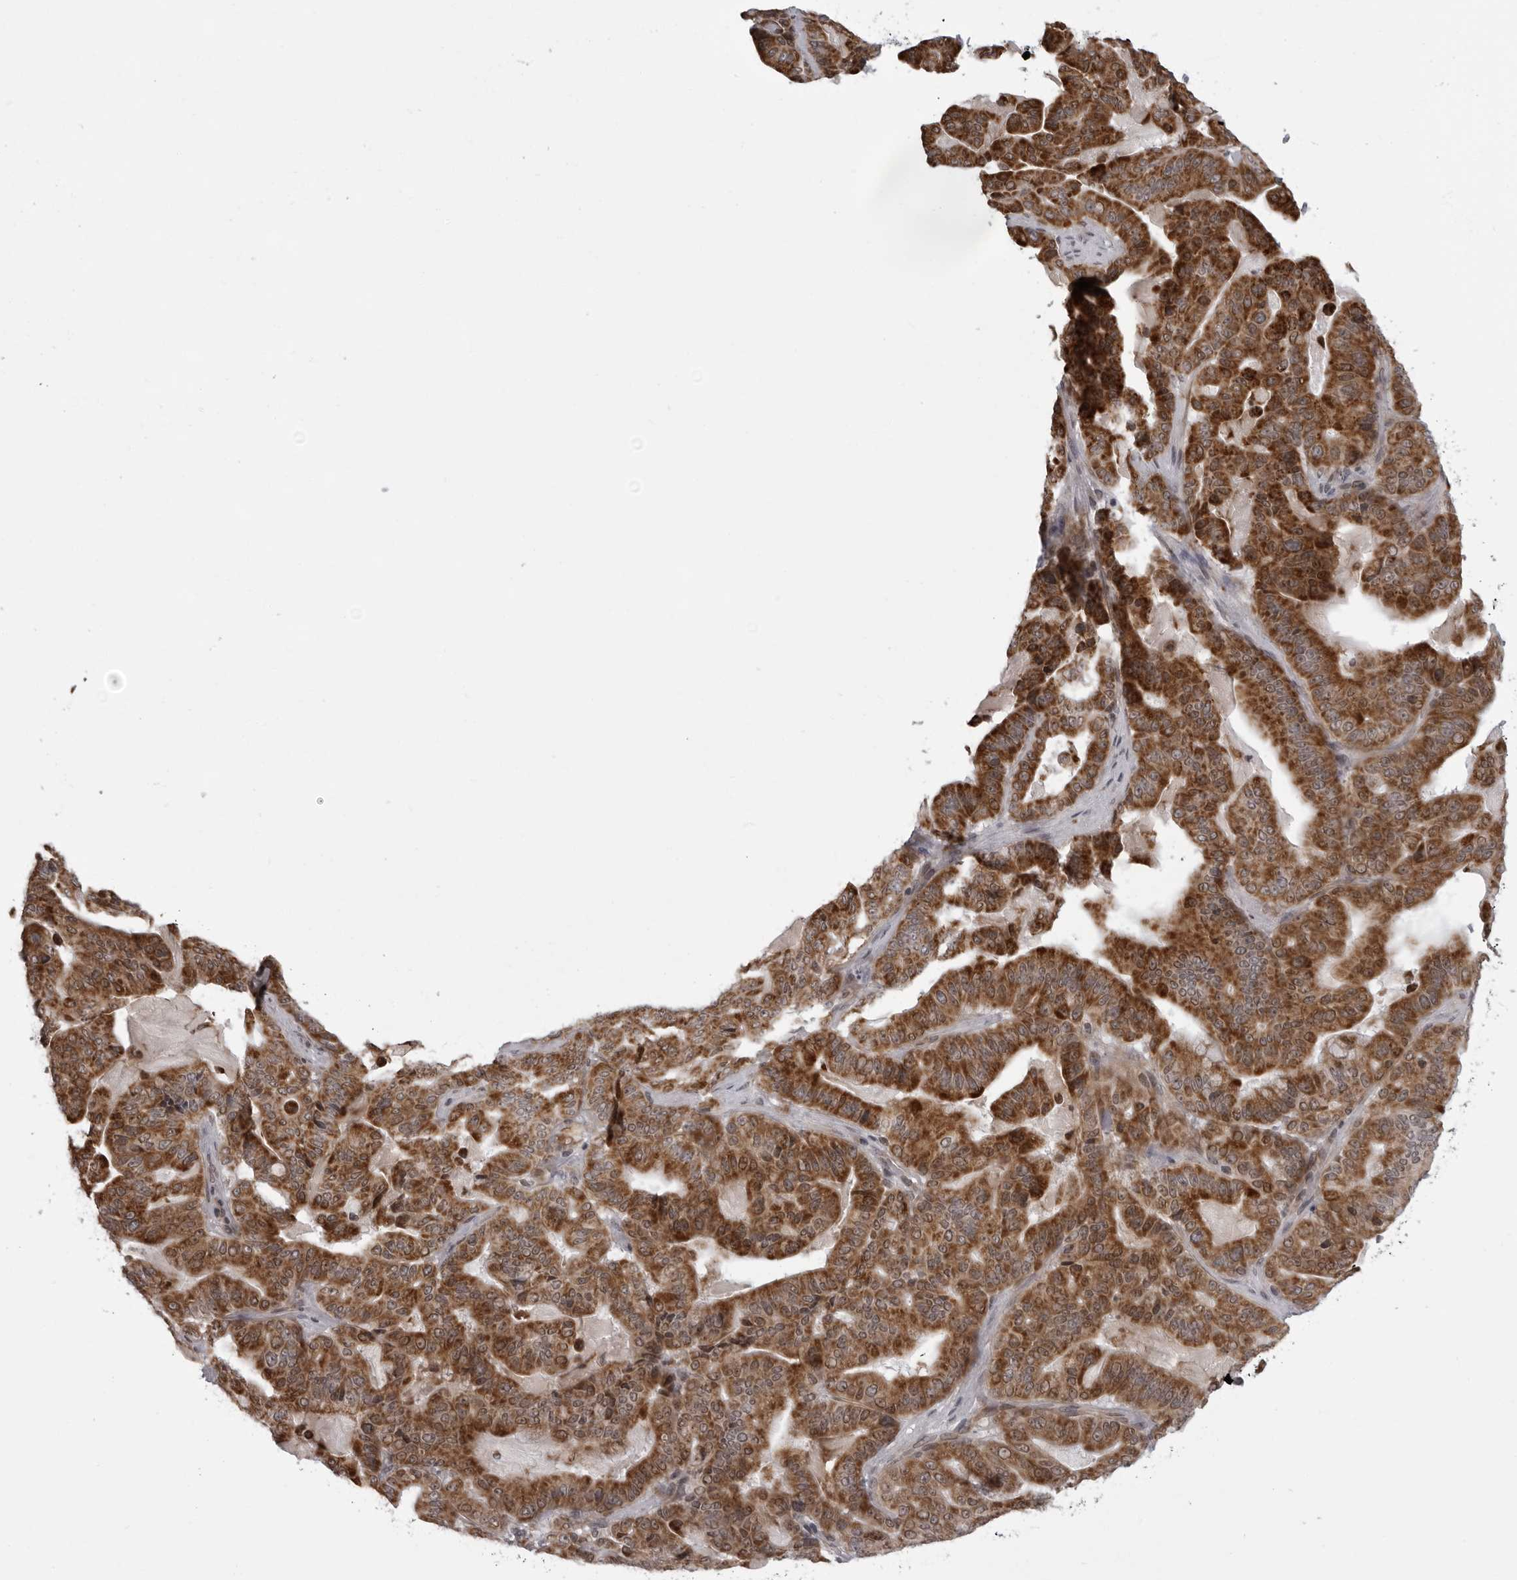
{"staining": {"intensity": "strong", "quantity": ">75%", "location": "cytoplasmic/membranous"}, "tissue": "pancreatic cancer", "cell_type": "Tumor cells", "image_type": "cancer", "snomed": [{"axis": "morphology", "description": "Adenocarcinoma, NOS"}, {"axis": "topography", "description": "Pancreas"}], "caption": "Immunohistochemistry (DAB (3,3'-diaminobenzidine)) staining of human pancreatic adenocarcinoma displays strong cytoplasmic/membranous protein positivity in approximately >75% of tumor cells.", "gene": "RTCA", "patient": {"sex": "male", "age": 63}}